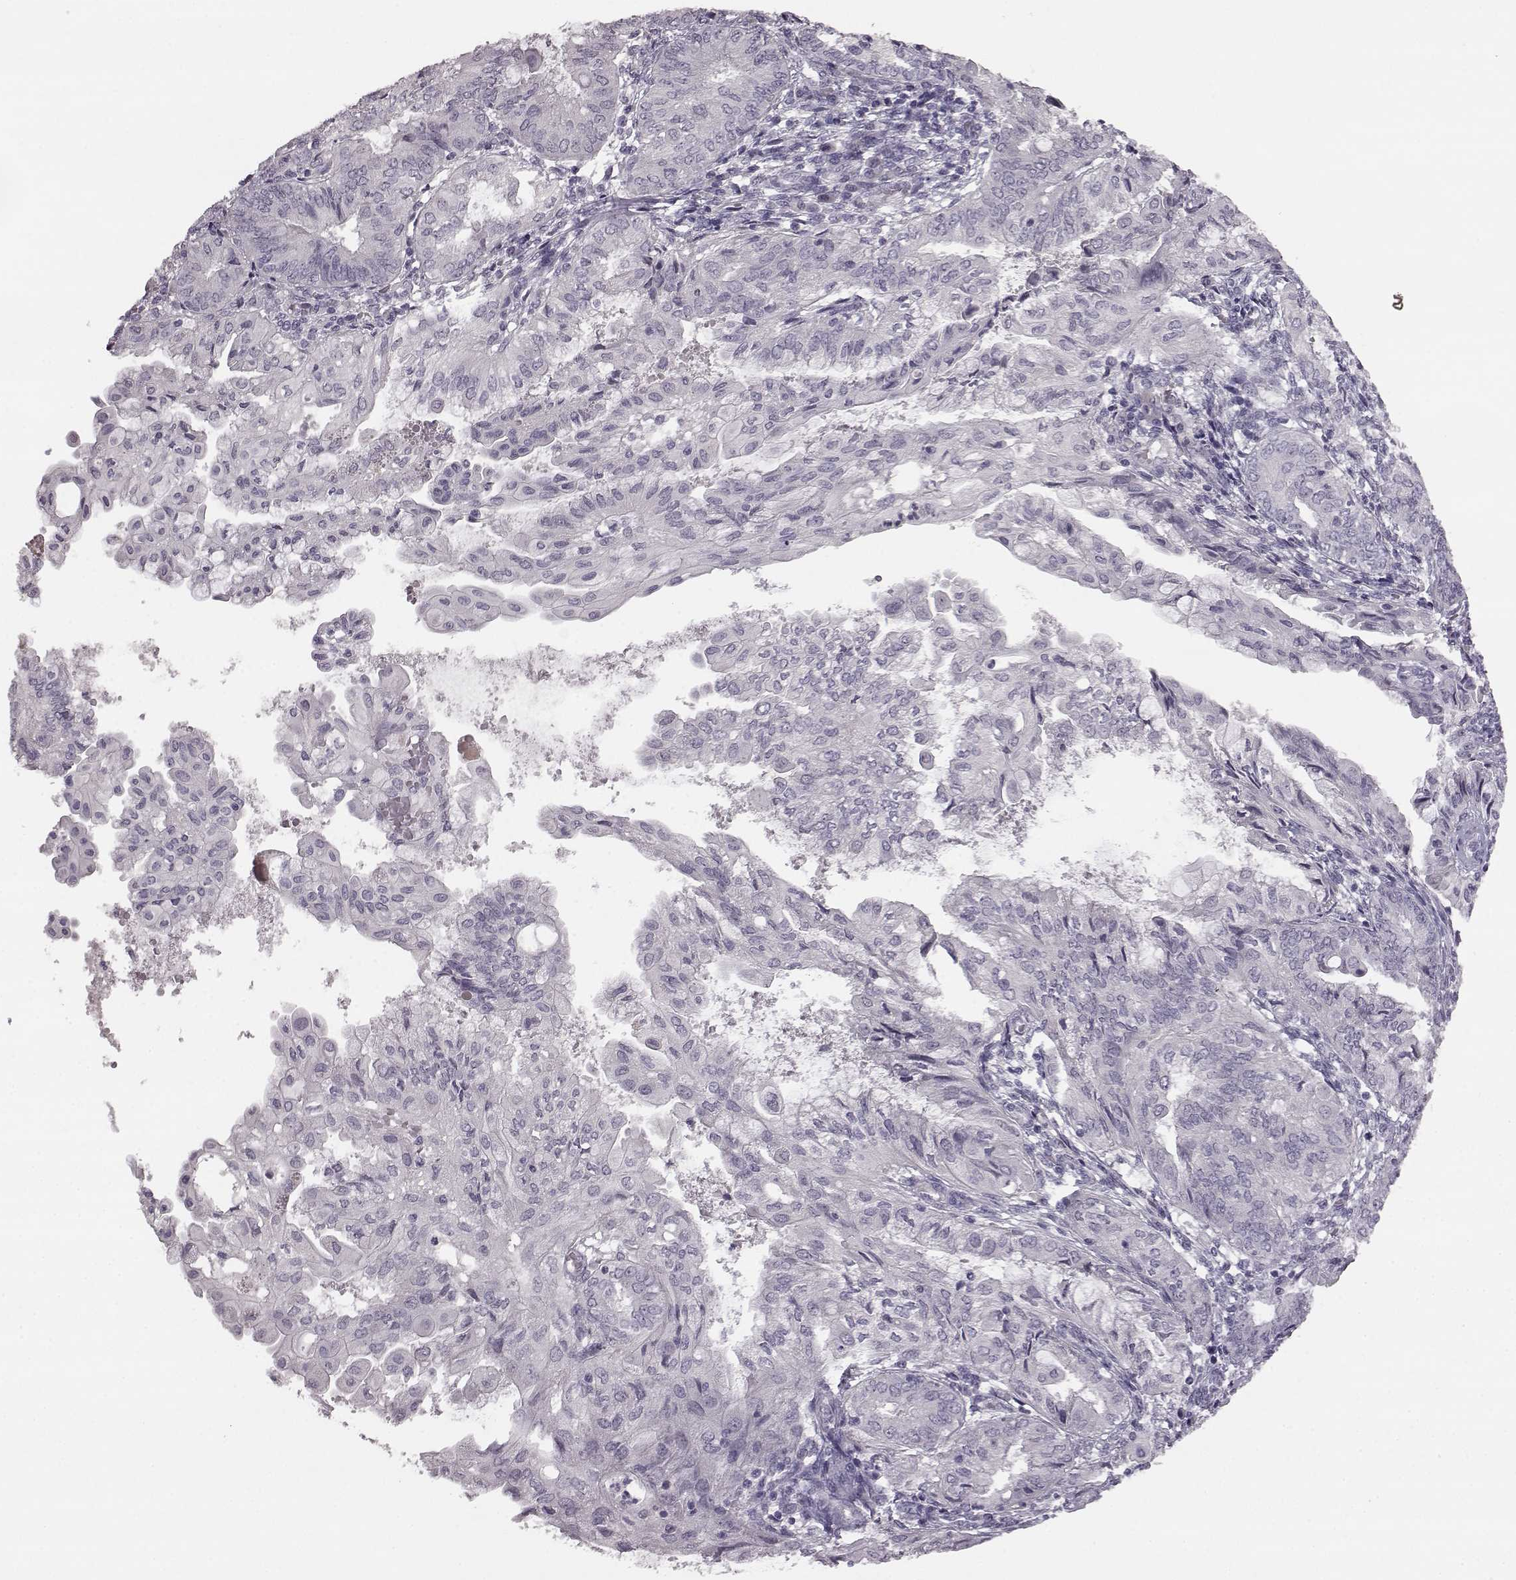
{"staining": {"intensity": "negative", "quantity": "none", "location": "none"}, "tissue": "endometrial cancer", "cell_type": "Tumor cells", "image_type": "cancer", "snomed": [{"axis": "morphology", "description": "Adenocarcinoma, NOS"}, {"axis": "topography", "description": "Endometrium"}], "caption": "Adenocarcinoma (endometrial) was stained to show a protein in brown. There is no significant staining in tumor cells.", "gene": "LHB", "patient": {"sex": "female", "age": 68}}